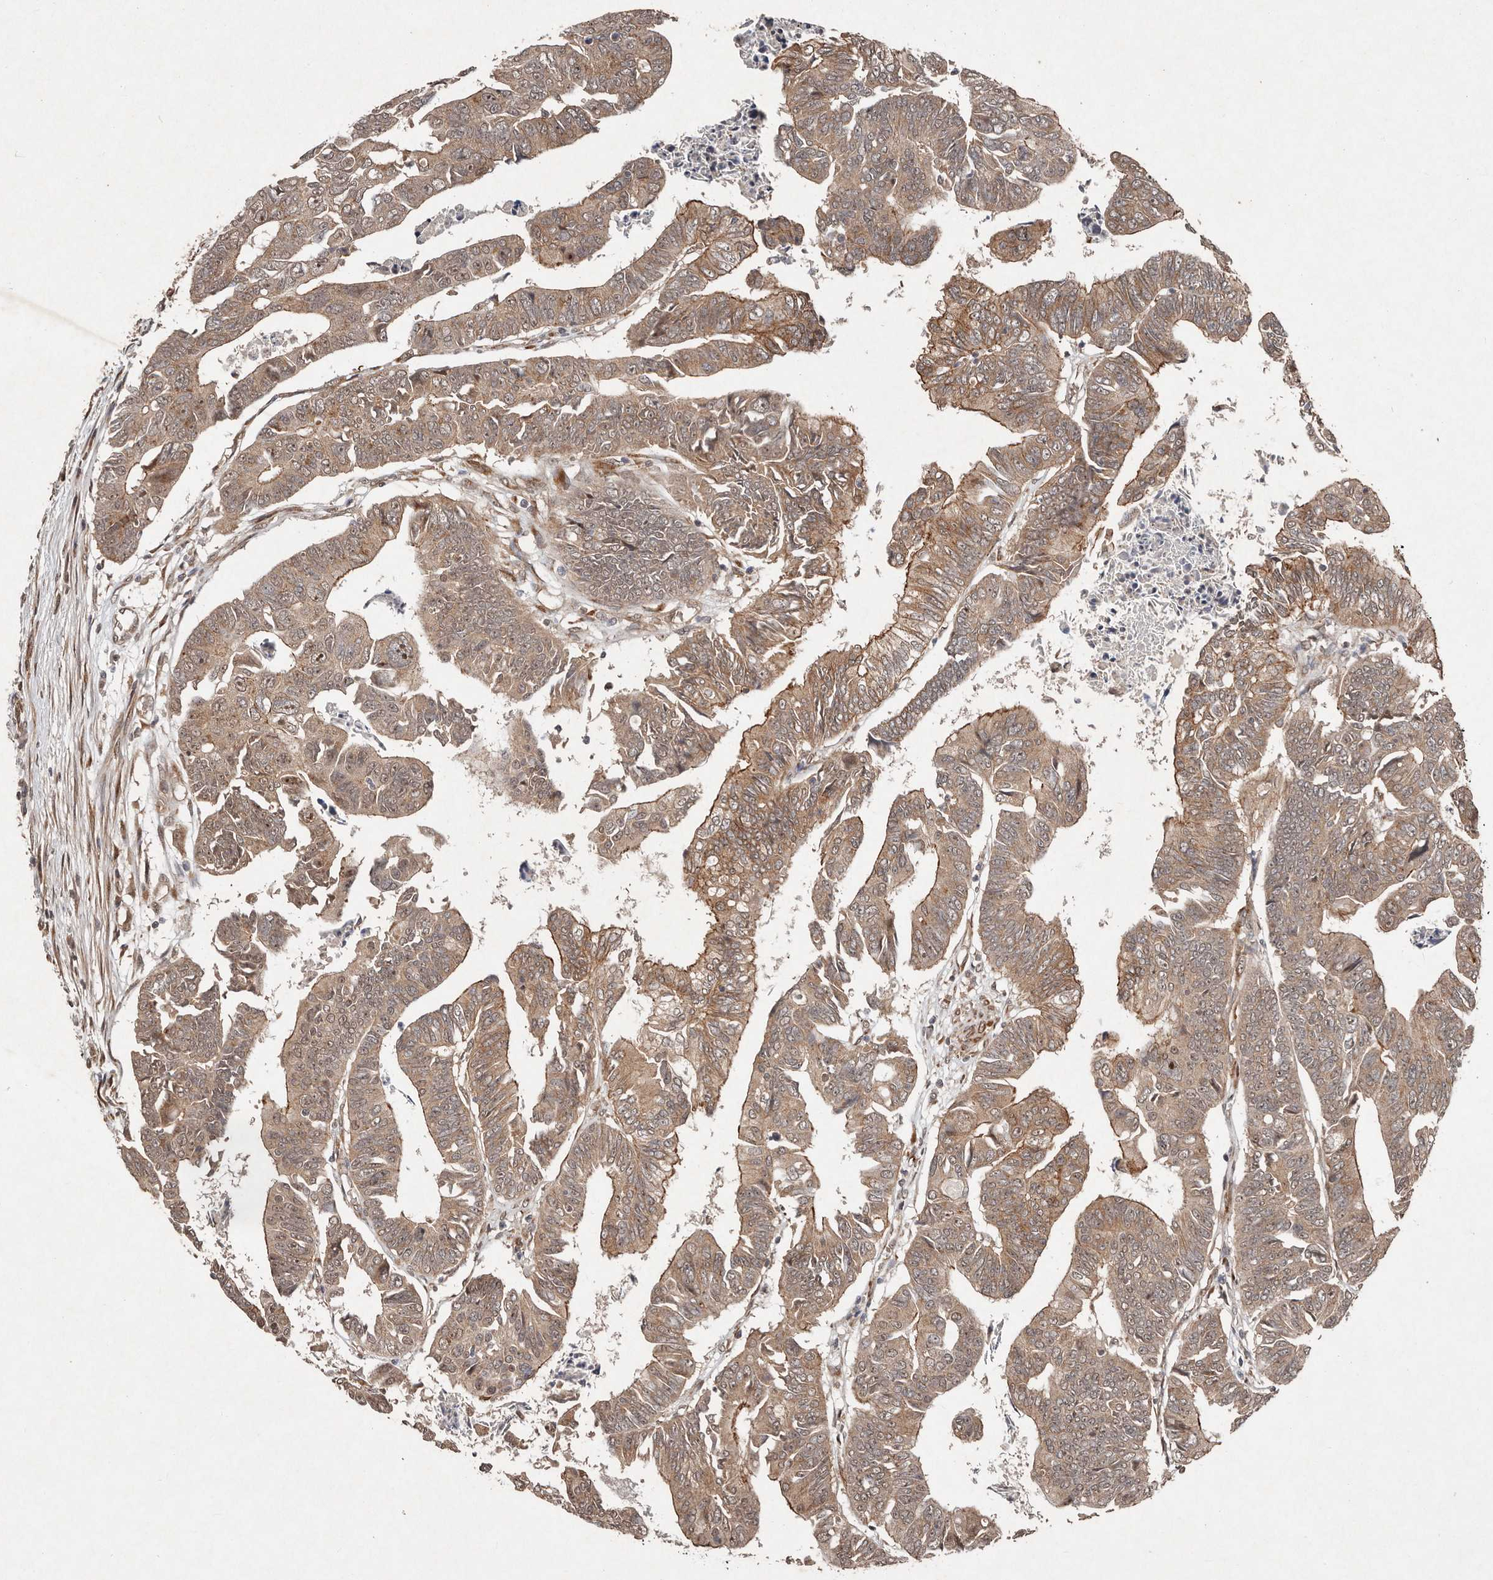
{"staining": {"intensity": "moderate", "quantity": ">75%", "location": "cytoplasmic/membranous"}, "tissue": "colorectal cancer", "cell_type": "Tumor cells", "image_type": "cancer", "snomed": [{"axis": "morphology", "description": "Adenocarcinoma, NOS"}, {"axis": "topography", "description": "Rectum"}], "caption": "Immunohistochemical staining of human adenocarcinoma (colorectal) exhibits medium levels of moderate cytoplasmic/membranous protein staining in about >75% of tumor cells. (Brightfield microscopy of DAB IHC at high magnification).", "gene": "DIP2C", "patient": {"sex": "female", "age": 65}}